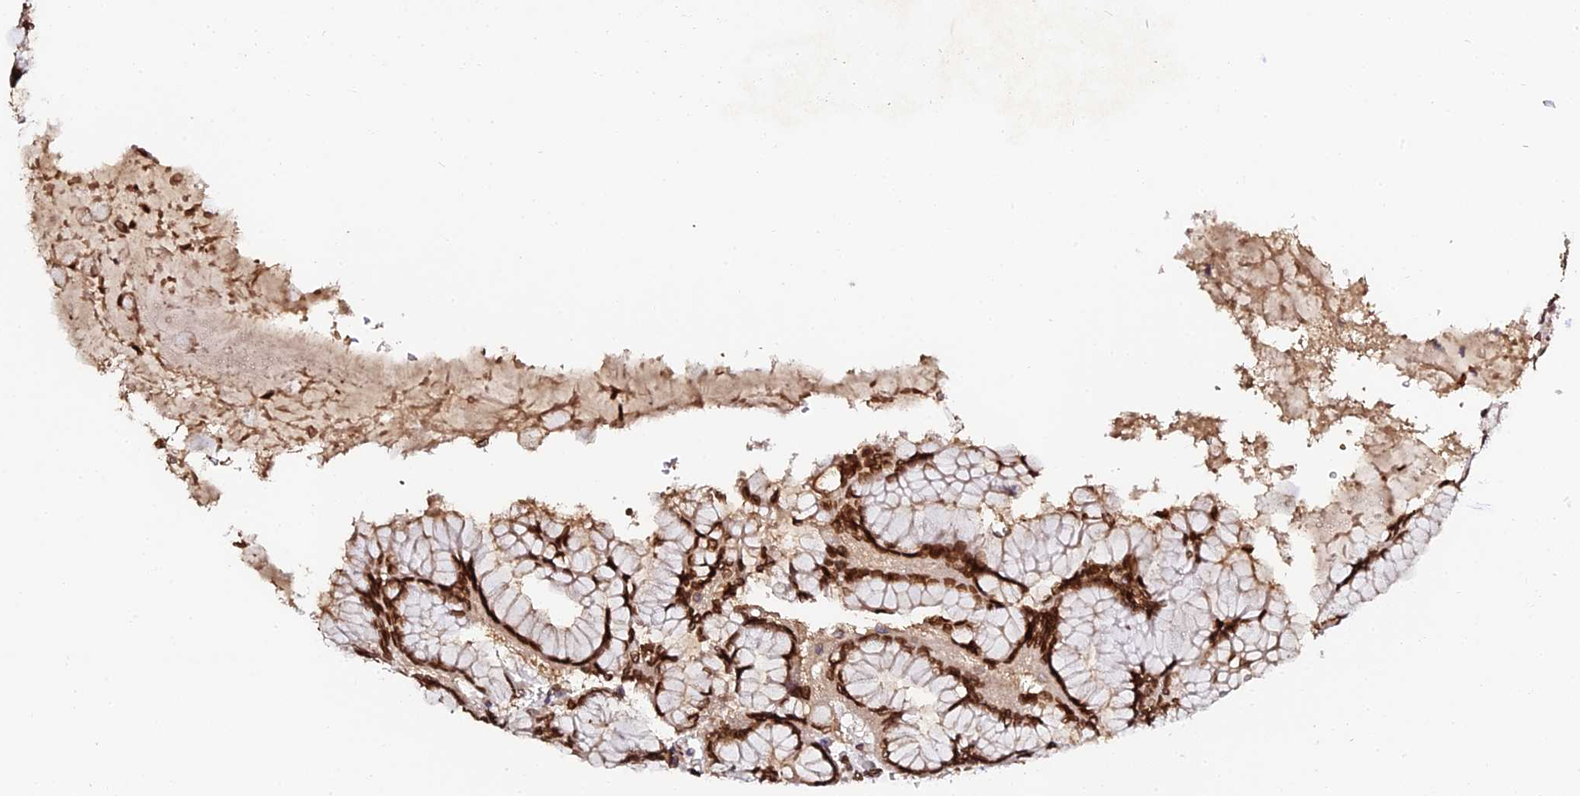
{"staining": {"intensity": "strong", "quantity": ">75%", "location": "cytoplasmic/membranous,nuclear"}, "tissue": "stomach", "cell_type": "Glandular cells", "image_type": "normal", "snomed": [{"axis": "morphology", "description": "Normal tissue, NOS"}, {"axis": "topography", "description": "Stomach"}, {"axis": "topography", "description": "Stomach, lower"}], "caption": "Benign stomach exhibits strong cytoplasmic/membranous,nuclear positivity in about >75% of glandular cells (brown staining indicates protein expression, while blue staining denotes nuclei)..", "gene": "ANAPC5", "patient": {"sex": "female", "age": 56}}